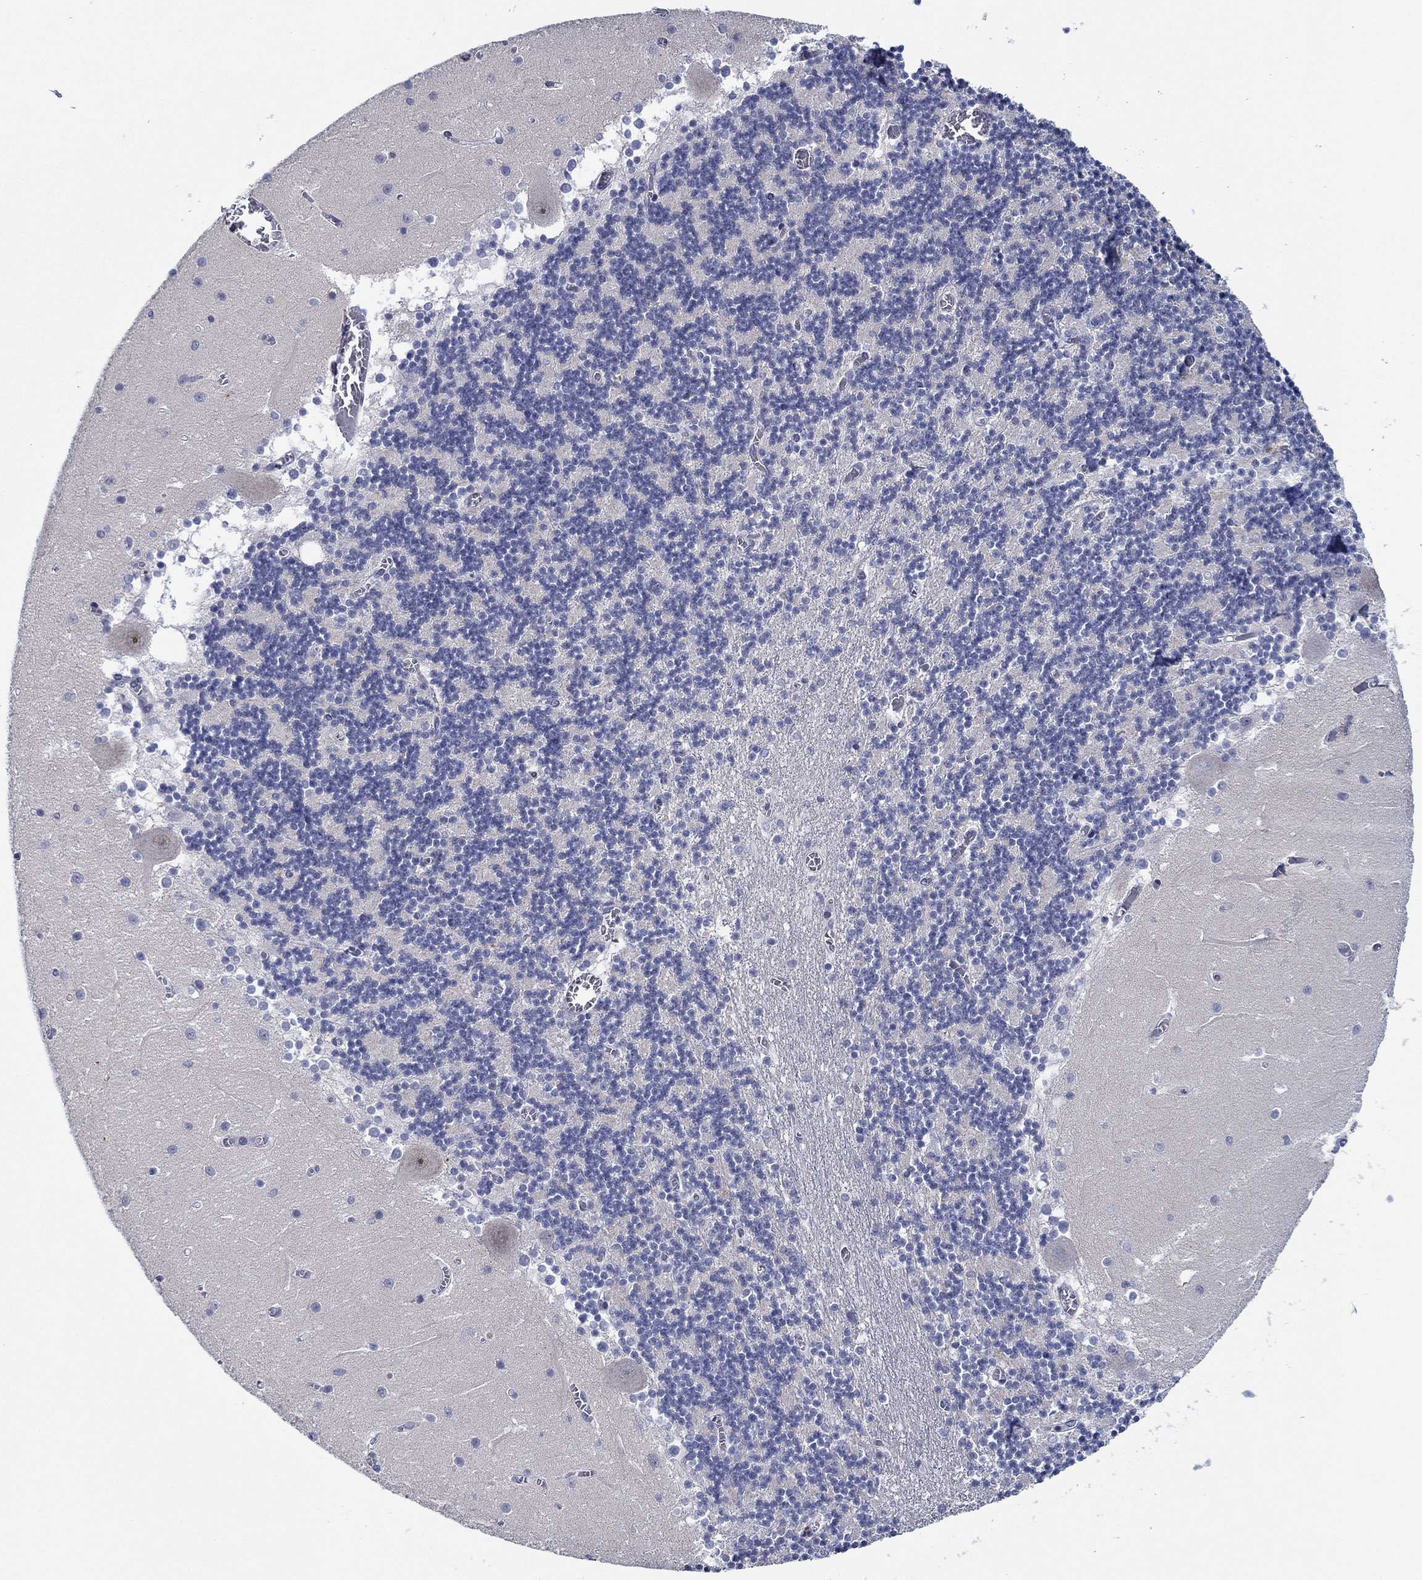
{"staining": {"intensity": "negative", "quantity": "none", "location": "none"}, "tissue": "cerebellum", "cell_type": "Cells in granular layer", "image_type": "normal", "snomed": [{"axis": "morphology", "description": "Normal tissue, NOS"}, {"axis": "topography", "description": "Cerebellum"}], "caption": "Cells in granular layer are negative for brown protein staining in unremarkable cerebellum.", "gene": "SLC34A1", "patient": {"sex": "female", "age": 28}}